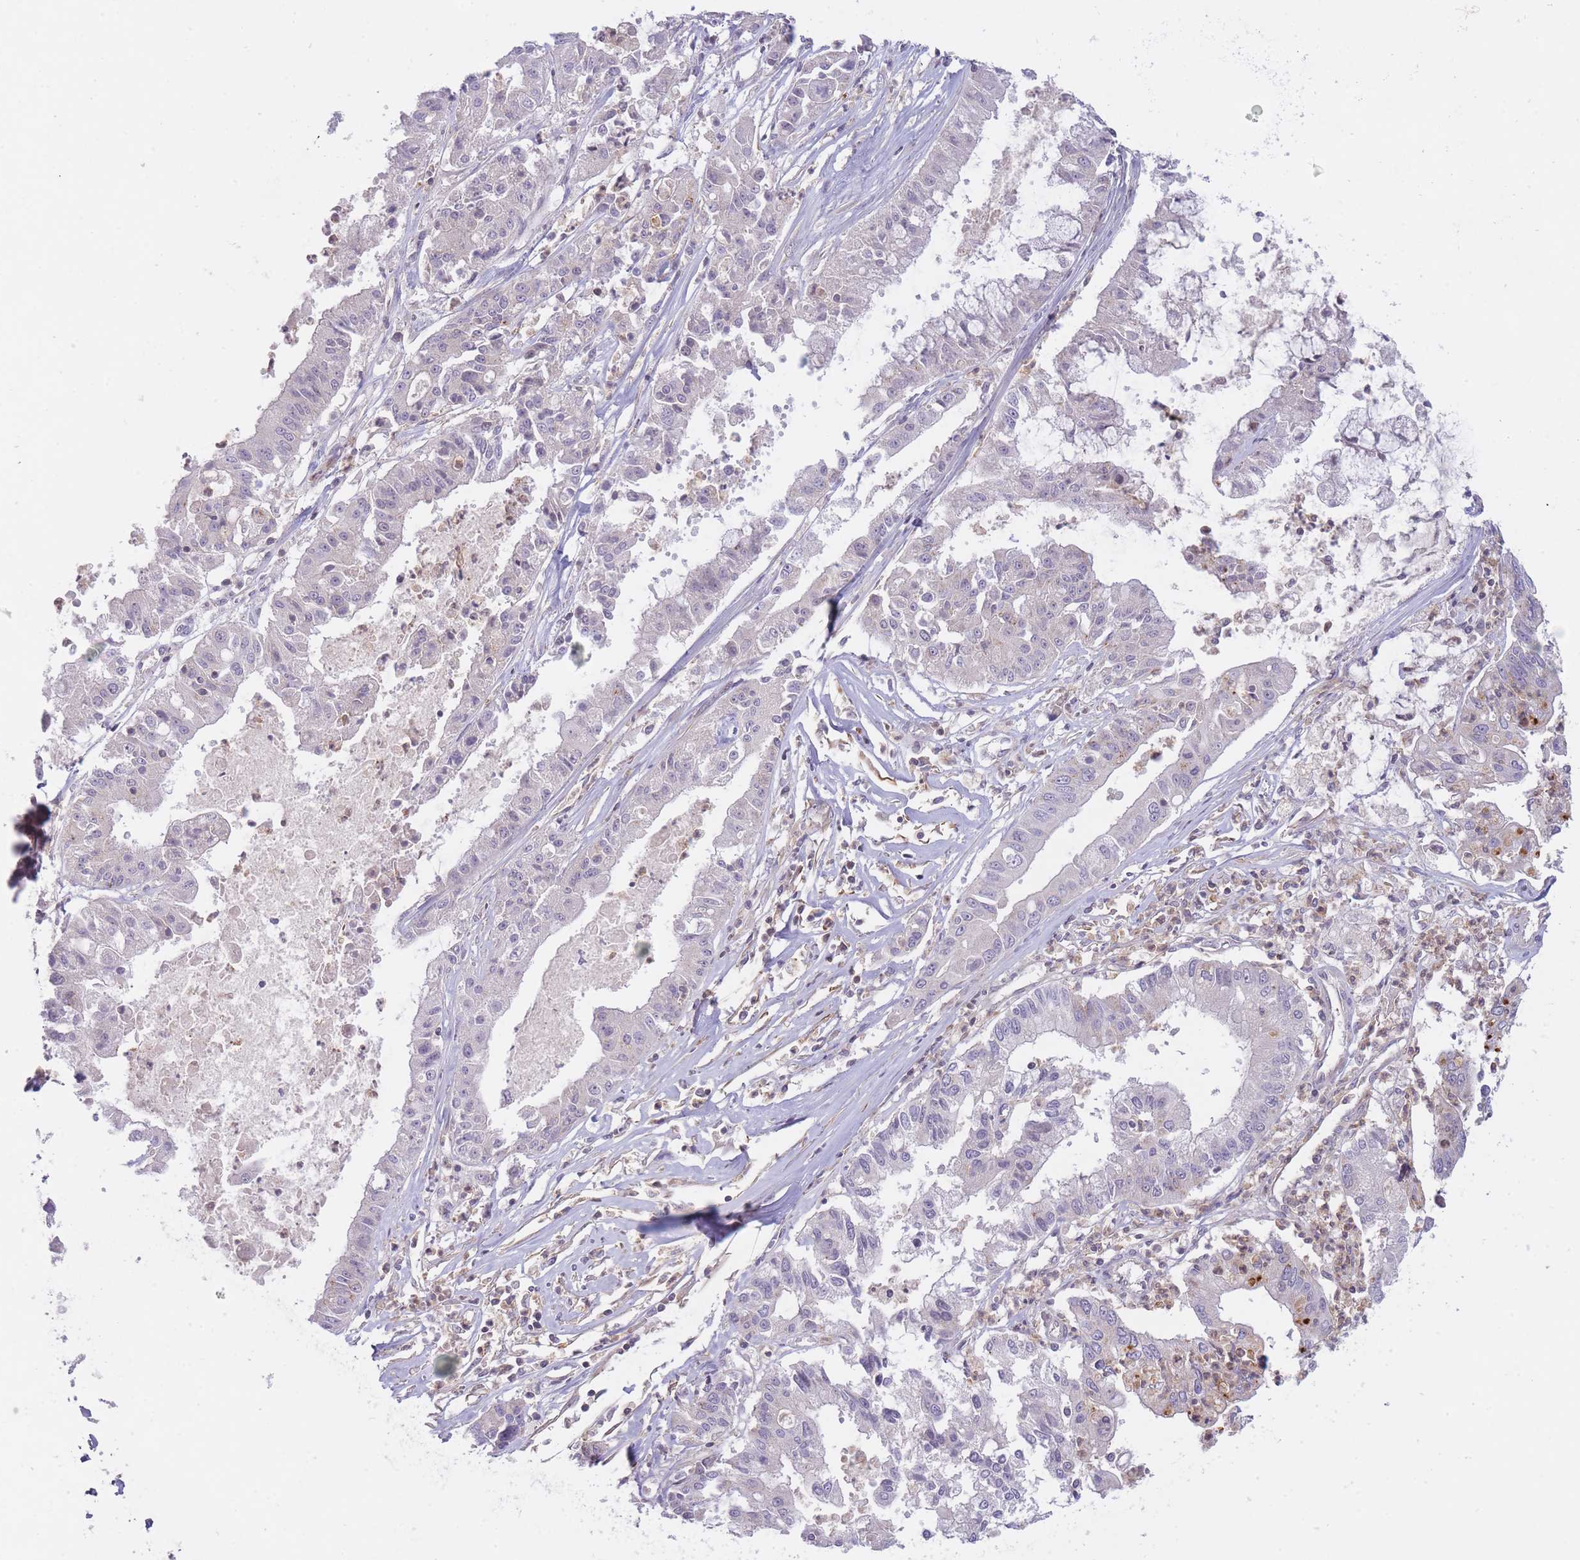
{"staining": {"intensity": "weak", "quantity": "<25%", "location": "cytoplasmic/membranous"}, "tissue": "ovarian cancer", "cell_type": "Tumor cells", "image_type": "cancer", "snomed": [{"axis": "morphology", "description": "Cystadenocarcinoma, mucinous, NOS"}, {"axis": "topography", "description": "Ovary"}], "caption": "An image of human ovarian cancer (mucinous cystadenocarcinoma) is negative for staining in tumor cells. The staining is performed using DAB (3,3'-diaminobenzidine) brown chromogen with nuclei counter-stained in using hematoxylin.", "gene": "SLC35F5", "patient": {"sex": "female", "age": 70}}